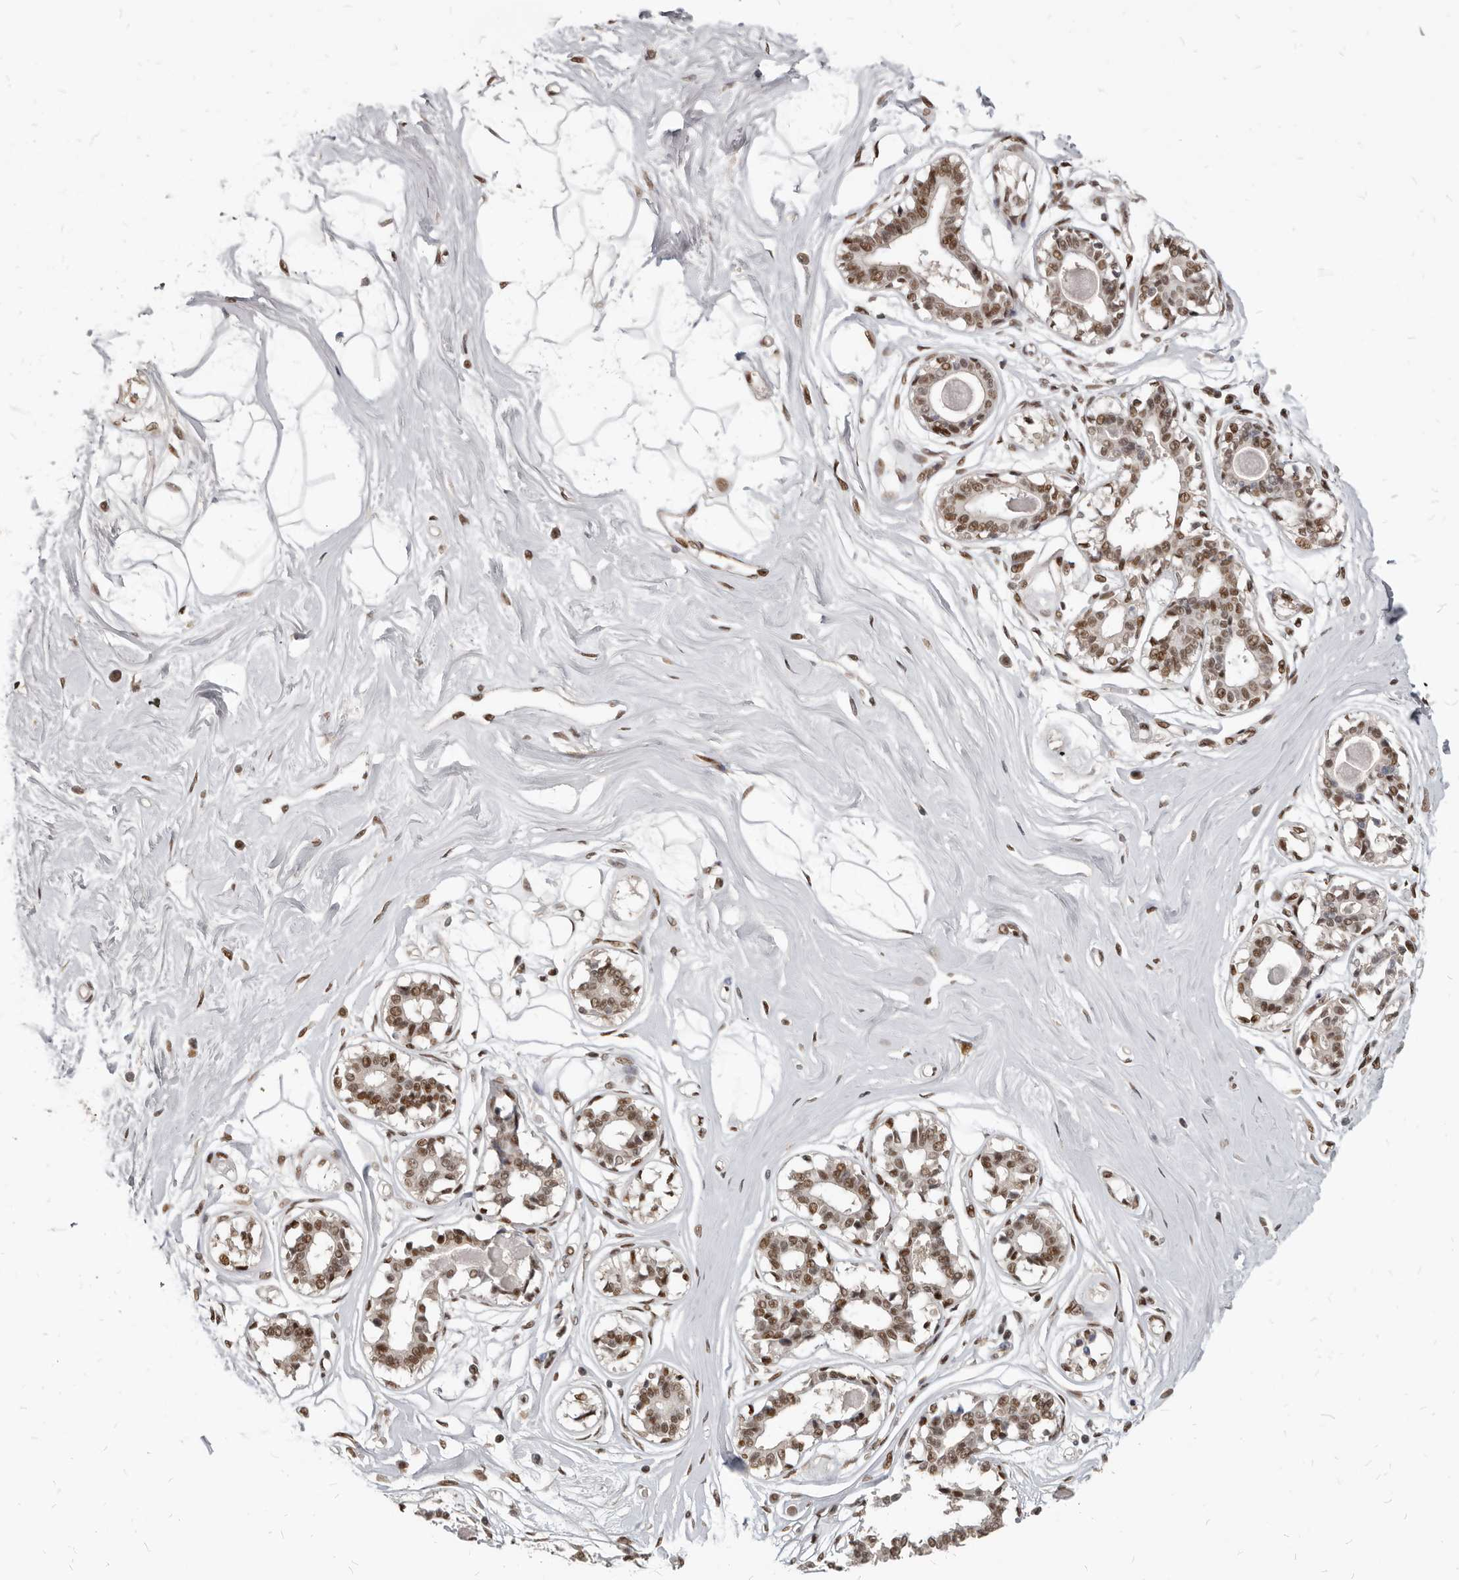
{"staining": {"intensity": "negative", "quantity": "none", "location": "none"}, "tissue": "breast", "cell_type": "Adipocytes", "image_type": "normal", "snomed": [{"axis": "morphology", "description": "Normal tissue, NOS"}, {"axis": "topography", "description": "Breast"}], "caption": "A high-resolution image shows immunohistochemistry staining of unremarkable breast, which reveals no significant positivity in adipocytes. (DAB IHC with hematoxylin counter stain).", "gene": "ATF5", "patient": {"sex": "female", "age": 45}}